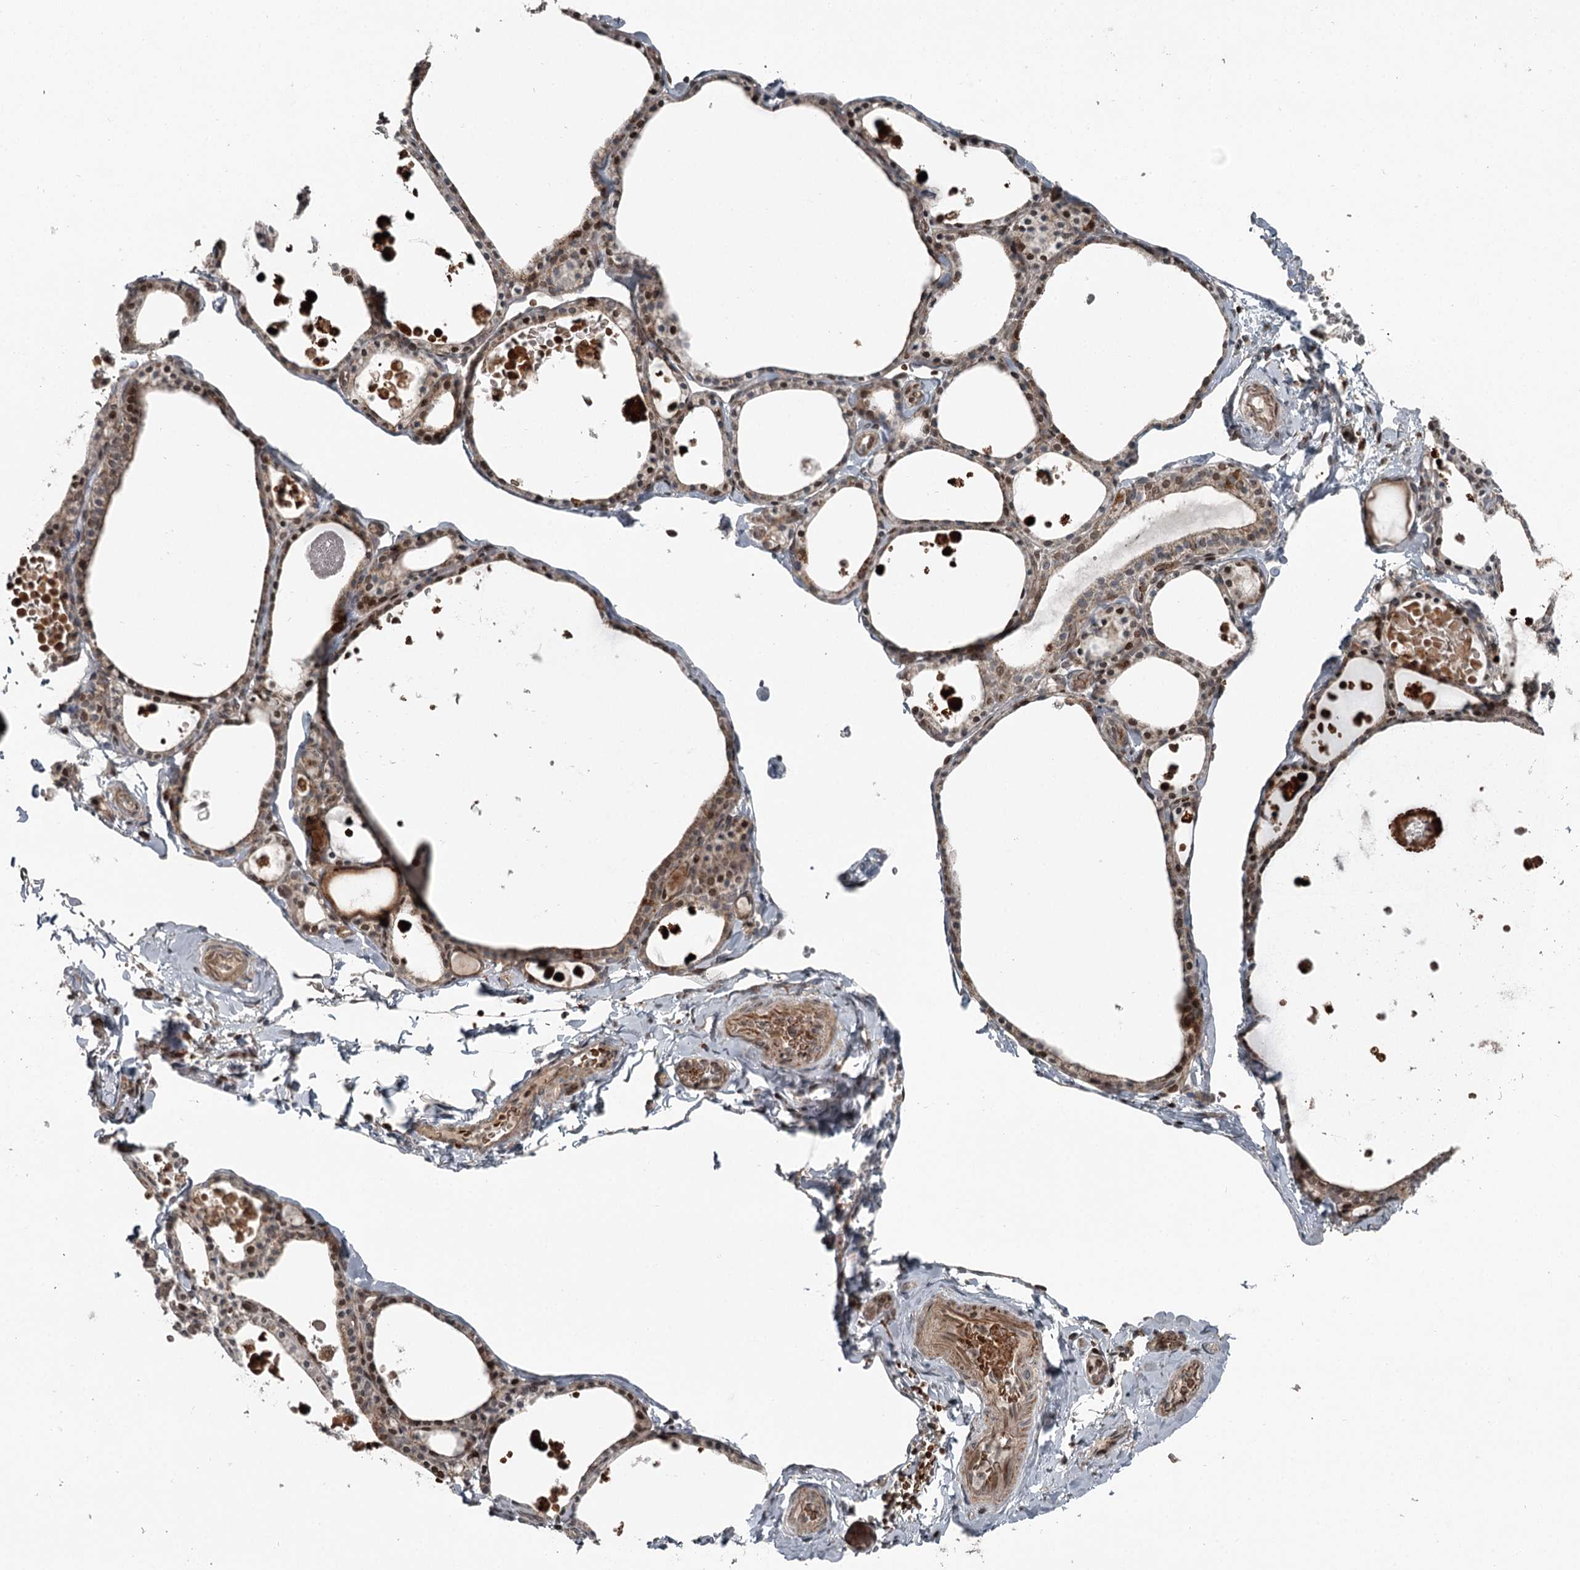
{"staining": {"intensity": "moderate", "quantity": ">75%", "location": "cytoplasmic/membranous"}, "tissue": "thyroid gland", "cell_type": "Glandular cells", "image_type": "normal", "snomed": [{"axis": "morphology", "description": "Normal tissue, NOS"}, {"axis": "topography", "description": "Thyroid gland"}], "caption": "Protein expression analysis of unremarkable human thyroid gland reveals moderate cytoplasmic/membranous expression in approximately >75% of glandular cells.", "gene": "RASSF8", "patient": {"sex": "male", "age": 56}}